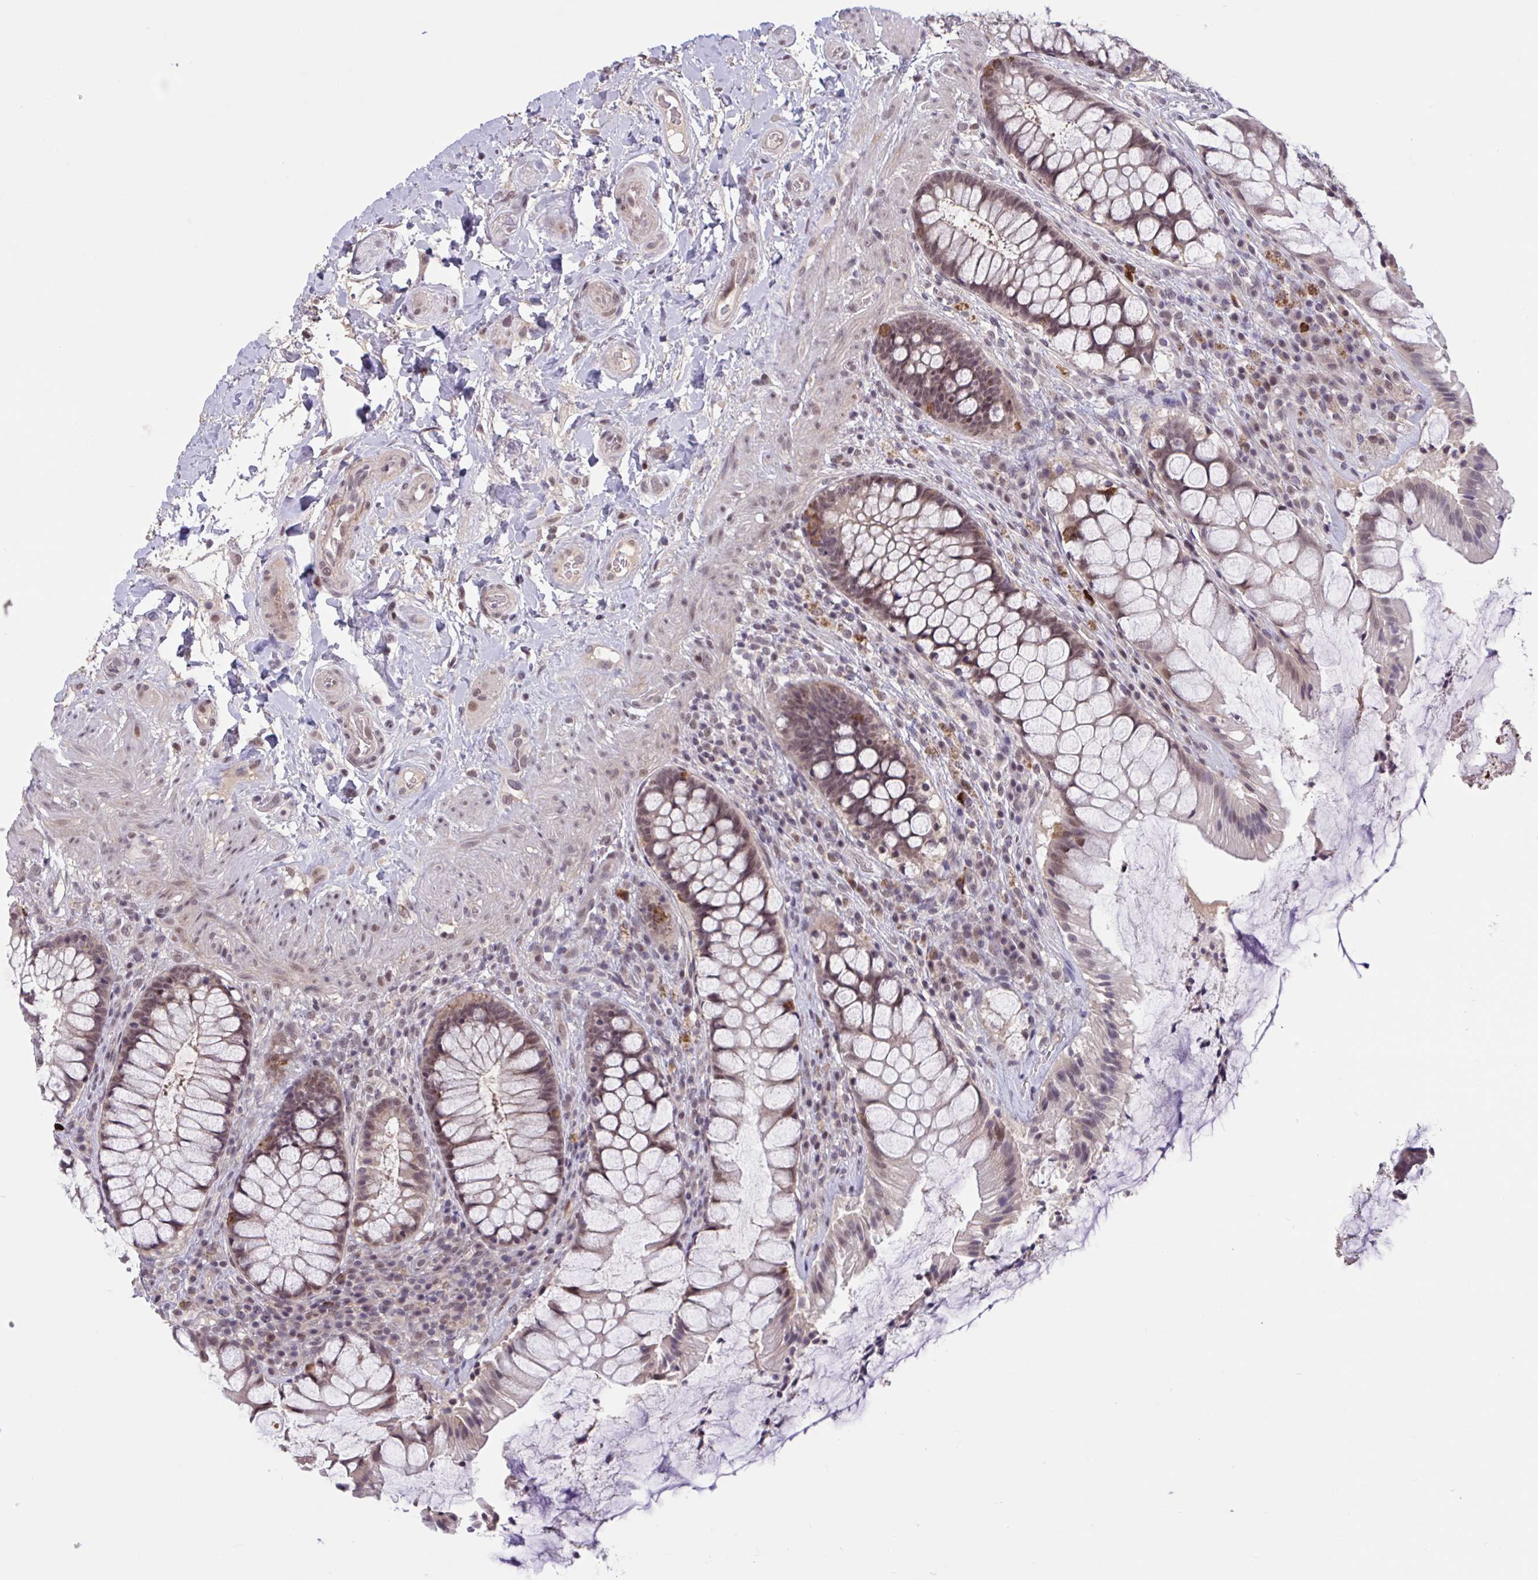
{"staining": {"intensity": "moderate", "quantity": ">75%", "location": "nuclear"}, "tissue": "rectum", "cell_type": "Glandular cells", "image_type": "normal", "snomed": [{"axis": "morphology", "description": "Normal tissue, NOS"}, {"axis": "topography", "description": "Rectum"}], "caption": "Immunohistochemistry of normal rectum exhibits medium levels of moderate nuclear expression in approximately >75% of glandular cells. (IHC, brightfield microscopy, high magnification).", "gene": "ZNF414", "patient": {"sex": "female", "age": 58}}